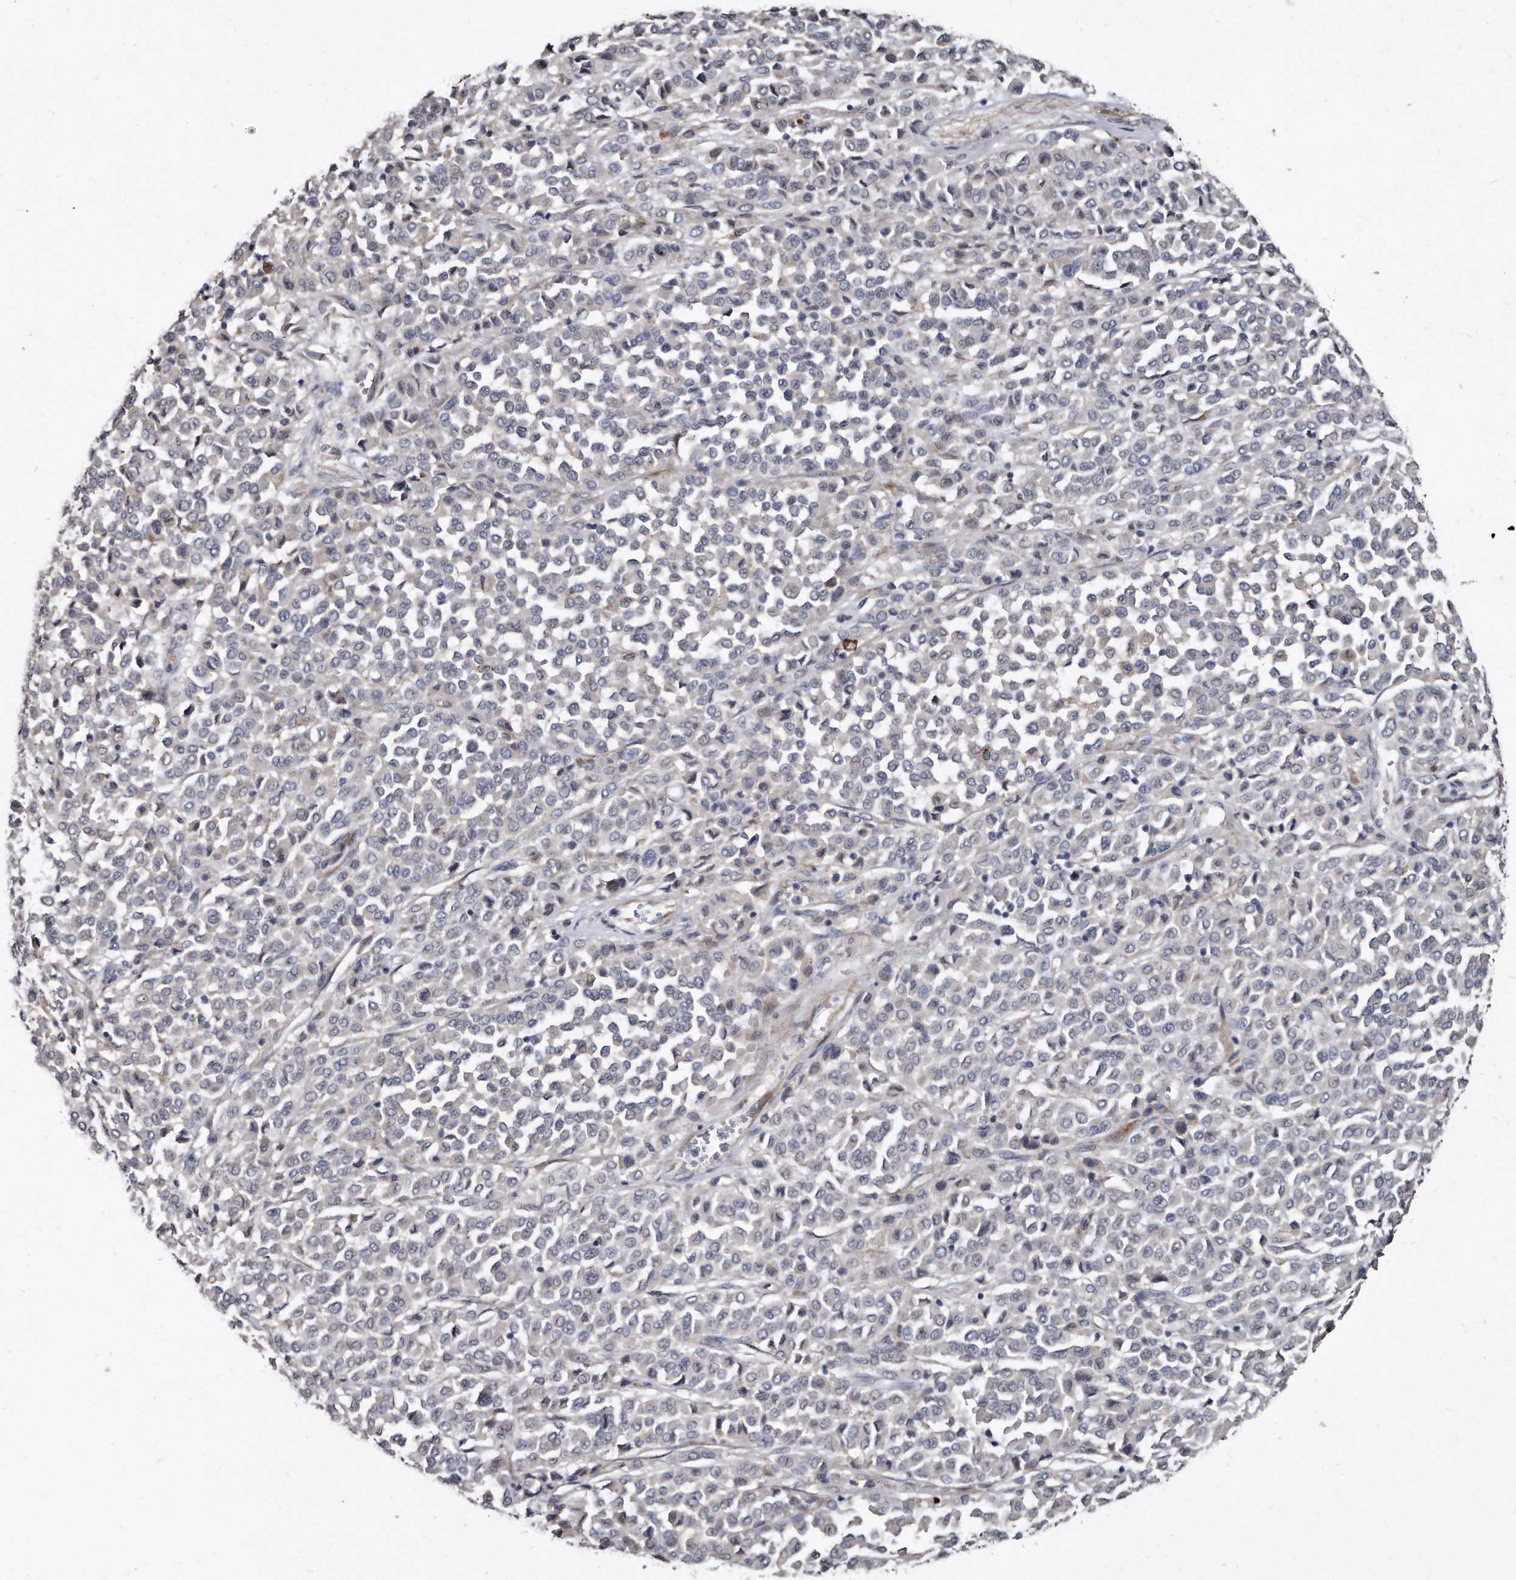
{"staining": {"intensity": "negative", "quantity": "none", "location": "none"}, "tissue": "melanoma", "cell_type": "Tumor cells", "image_type": "cancer", "snomed": [{"axis": "morphology", "description": "Malignant melanoma, Metastatic site"}, {"axis": "topography", "description": "Pancreas"}], "caption": "Immunohistochemistry (IHC) image of neoplastic tissue: human melanoma stained with DAB reveals no significant protein expression in tumor cells.", "gene": "KLHDC3", "patient": {"sex": "female", "age": 30}}